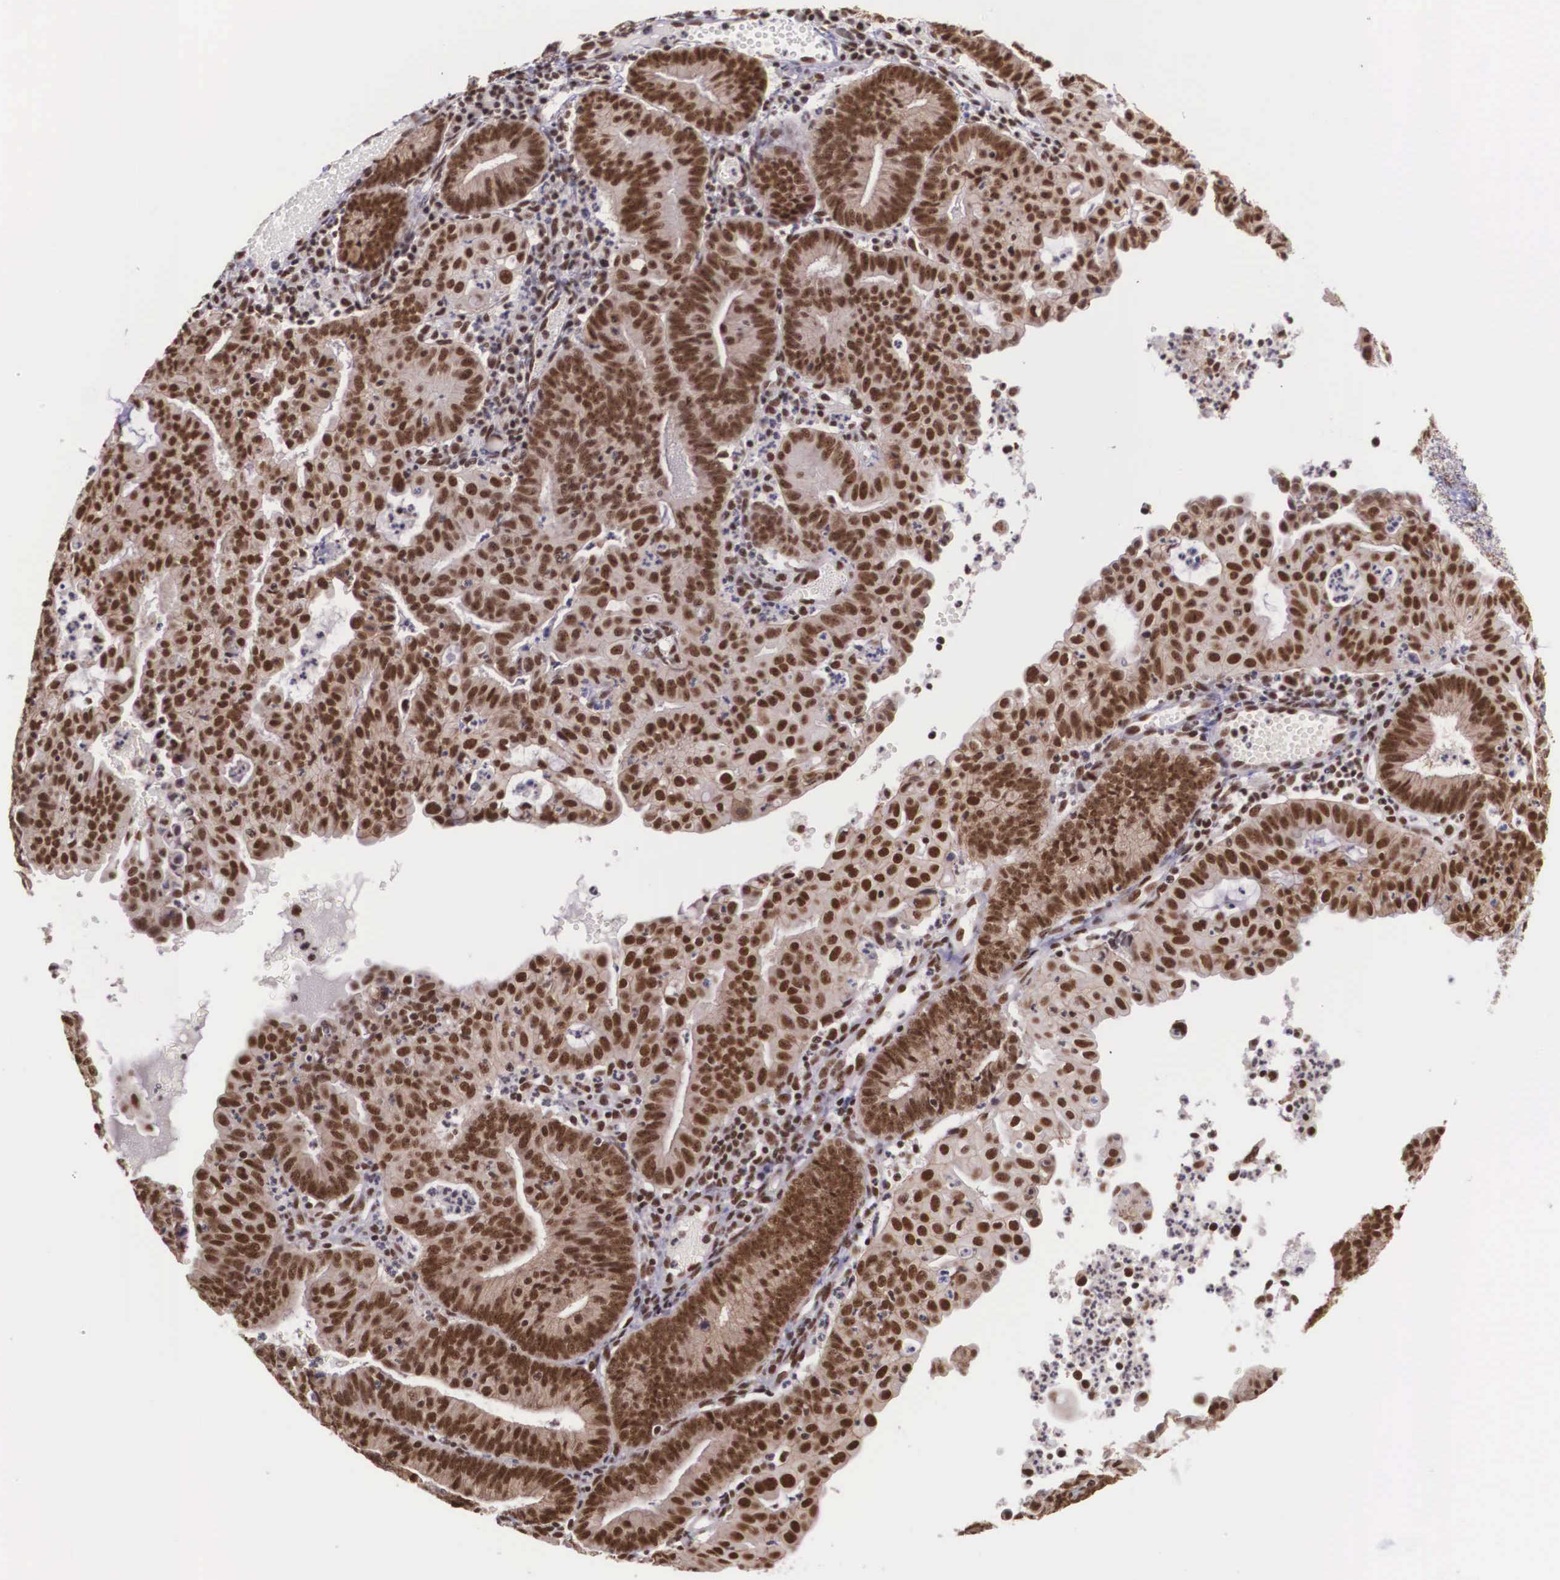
{"staining": {"intensity": "strong", "quantity": ">75%", "location": "cytoplasmic/membranous,nuclear"}, "tissue": "endometrial cancer", "cell_type": "Tumor cells", "image_type": "cancer", "snomed": [{"axis": "morphology", "description": "Adenocarcinoma, NOS"}, {"axis": "topography", "description": "Endometrium"}], "caption": "Approximately >75% of tumor cells in adenocarcinoma (endometrial) reveal strong cytoplasmic/membranous and nuclear protein staining as visualized by brown immunohistochemical staining.", "gene": "POLR2F", "patient": {"sex": "female", "age": 60}}